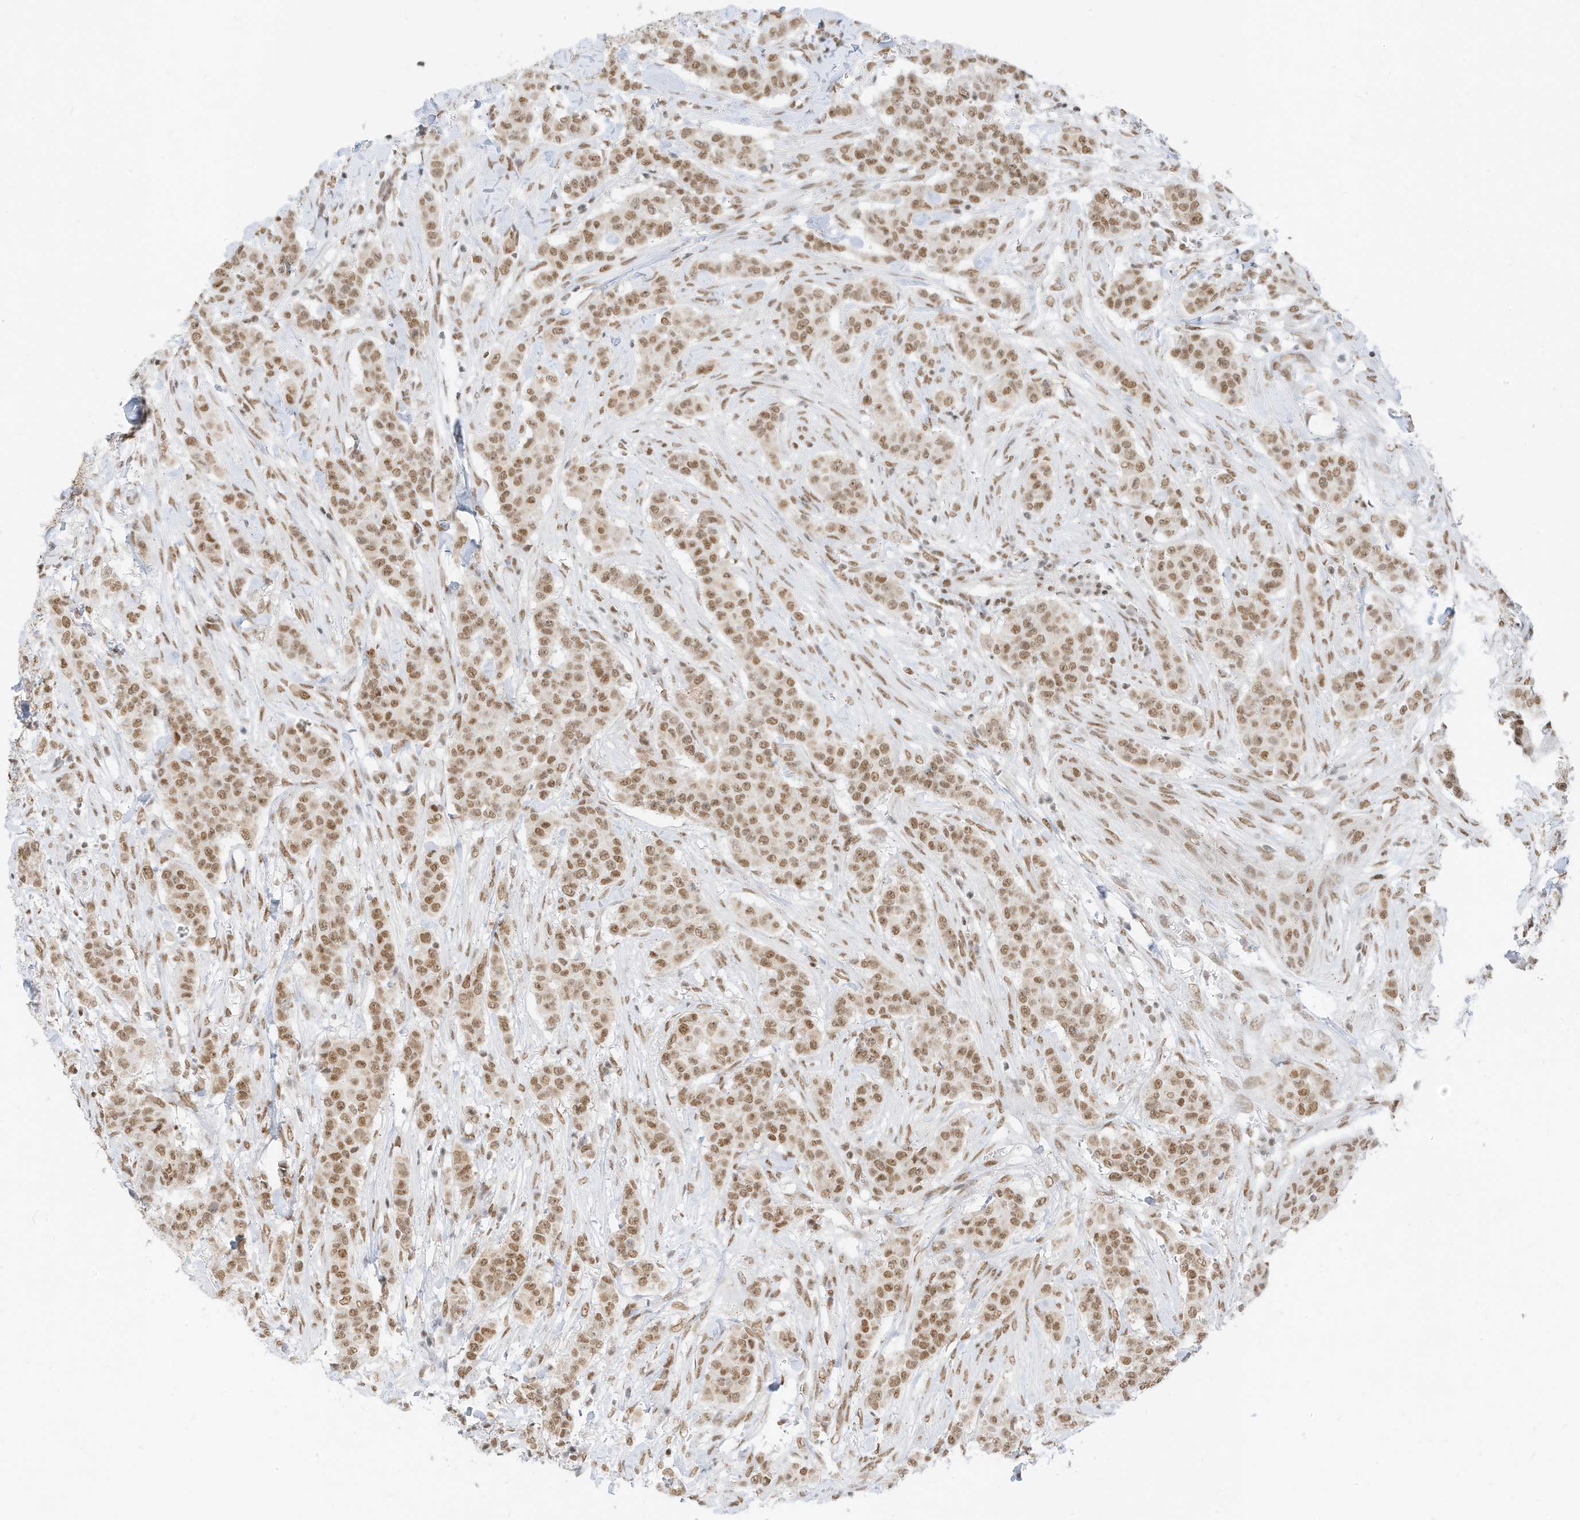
{"staining": {"intensity": "moderate", "quantity": ">75%", "location": "nuclear"}, "tissue": "breast cancer", "cell_type": "Tumor cells", "image_type": "cancer", "snomed": [{"axis": "morphology", "description": "Duct carcinoma"}, {"axis": "topography", "description": "Breast"}], "caption": "Protein staining of breast cancer (infiltrating ductal carcinoma) tissue exhibits moderate nuclear expression in approximately >75% of tumor cells.", "gene": "SMARCA2", "patient": {"sex": "female", "age": 40}}